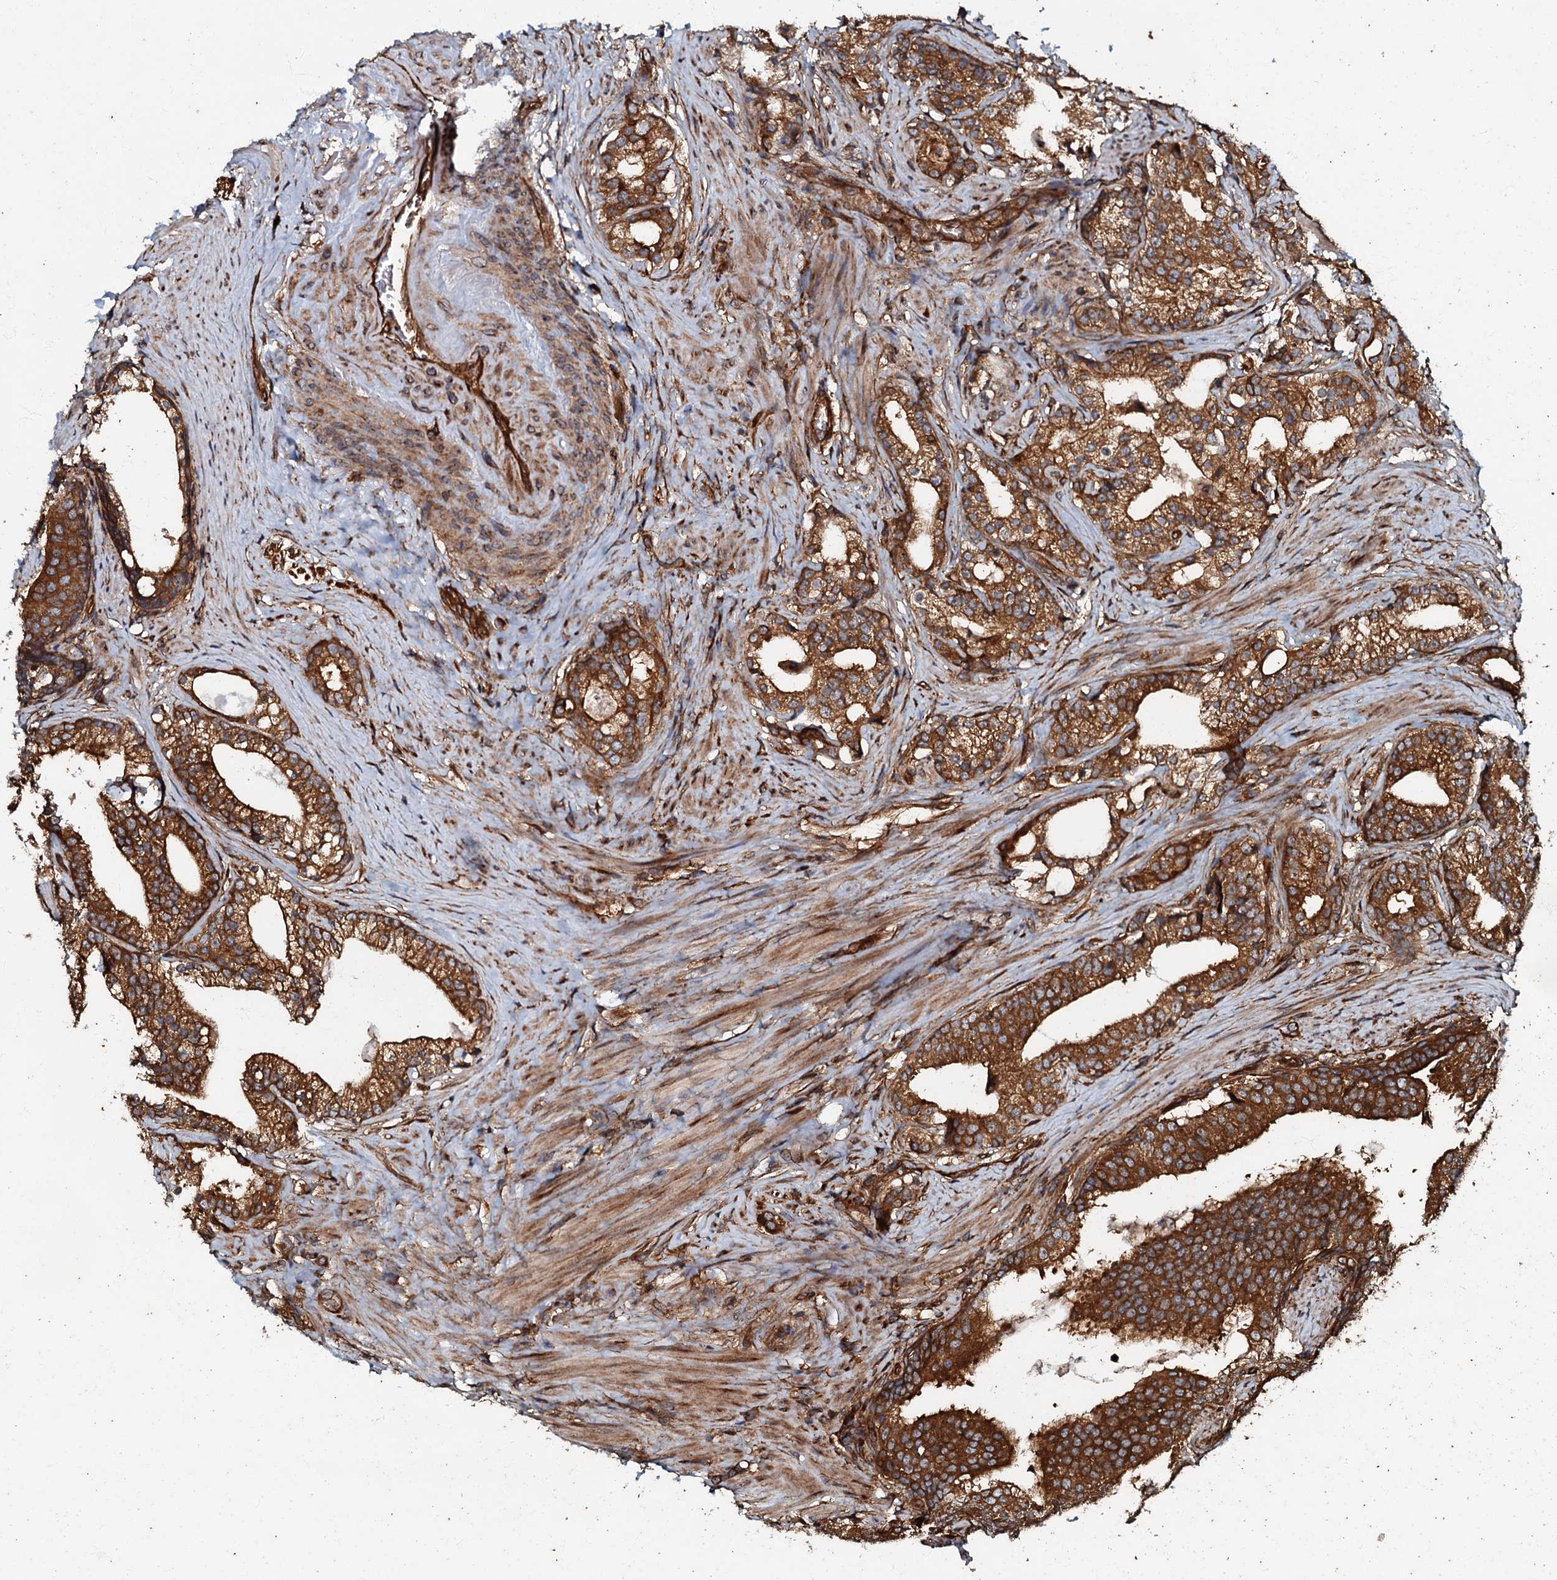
{"staining": {"intensity": "strong", "quantity": ">75%", "location": "cytoplasmic/membranous"}, "tissue": "prostate cancer", "cell_type": "Tumor cells", "image_type": "cancer", "snomed": [{"axis": "morphology", "description": "Adenocarcinoma, Low grade"}, {"axis": "topography", "description": "Prostate"}], "caption": "Adenocarcinoma (low-grade) (prostate) stained with DAB (3,3'-diaminobenzidine) immunohistochemistry shows high levels of strong cytoplasmic/membranous positivity in about >75% of tumor cells.", "gene": "BLOC1S6", "patient": {"sex": "male", "age": 71}}